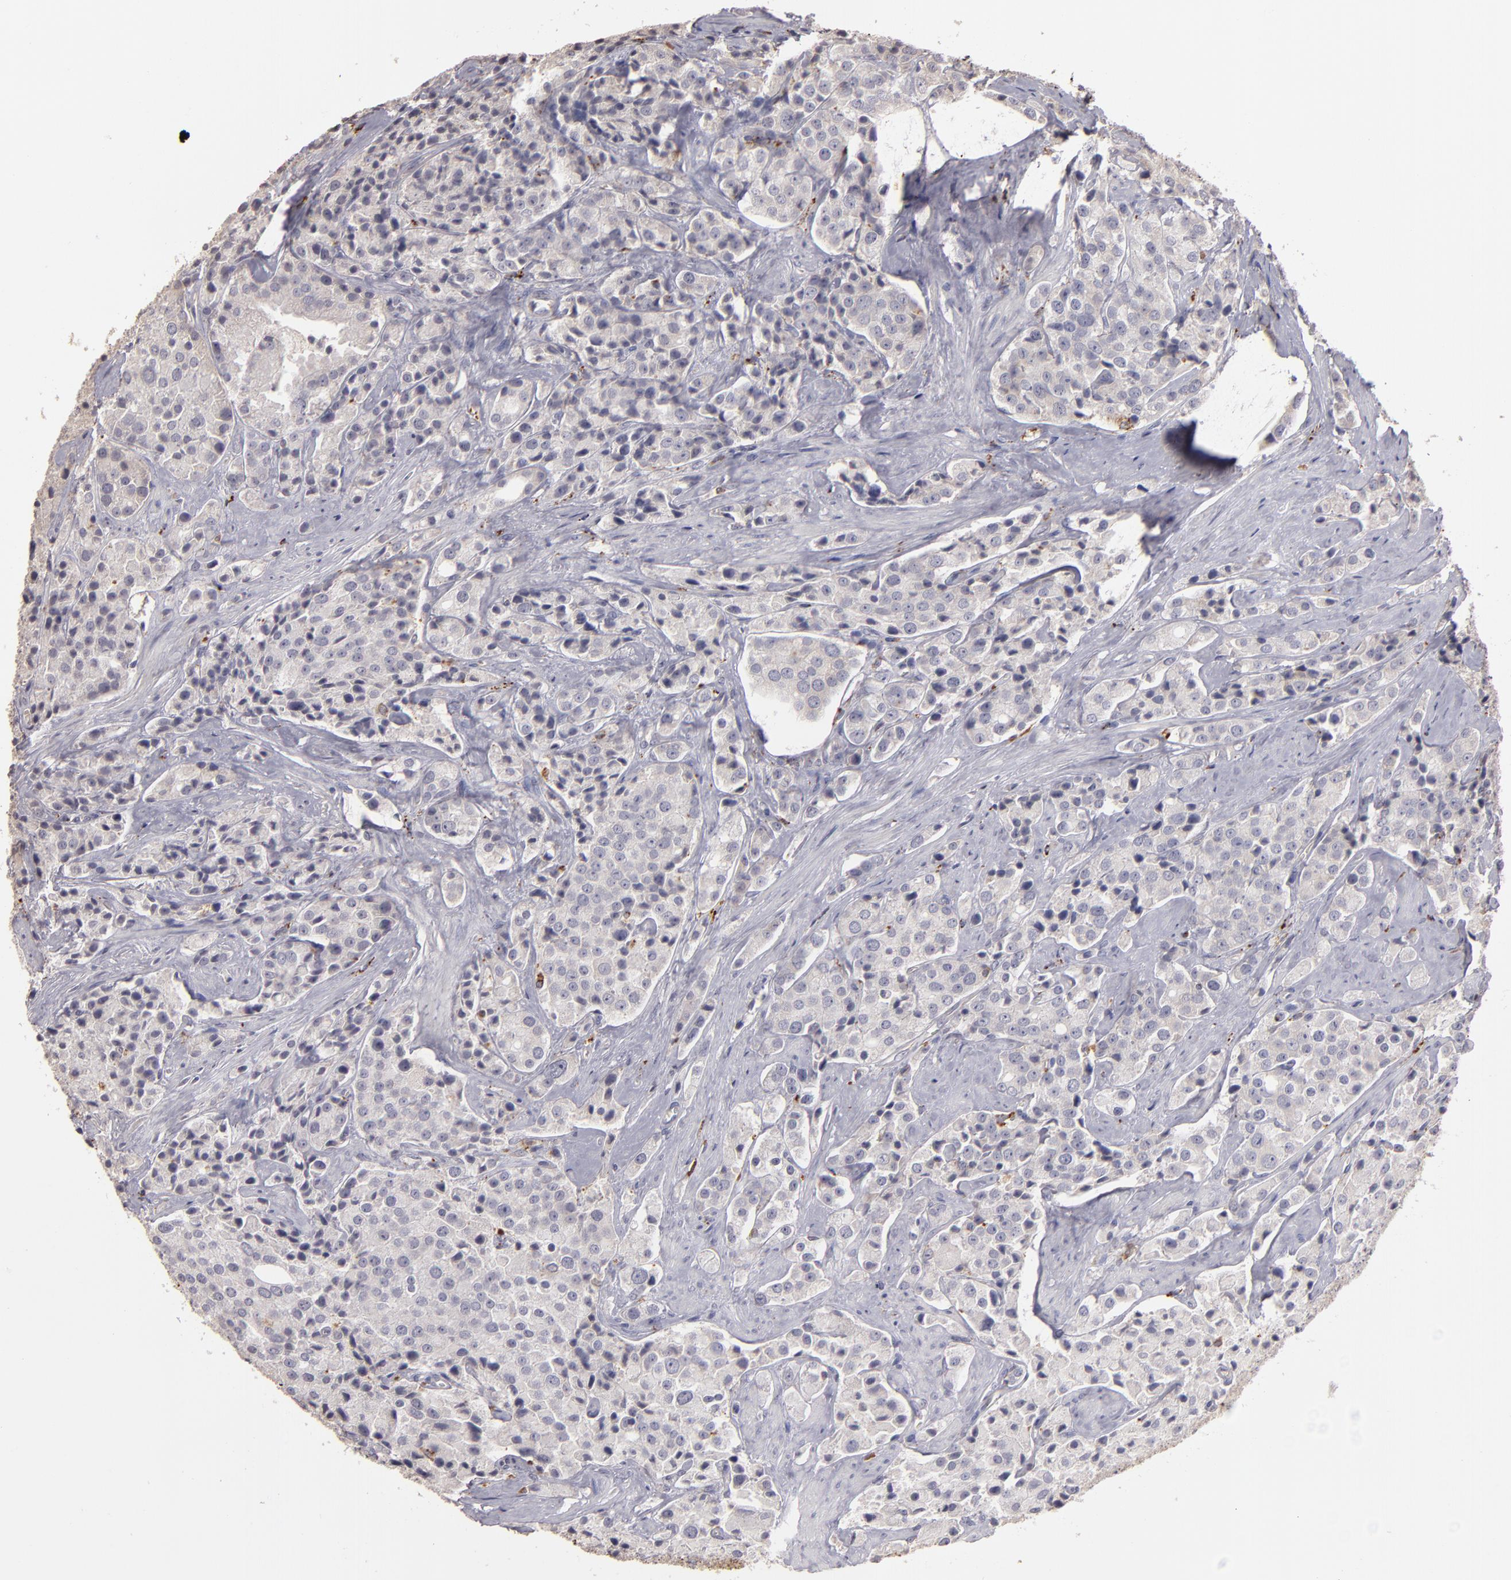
{"staining": {"intensity": "negative", "quantity": "none", "location": "none"}, "tissue": "prostate cancer", "cell_type": "Tumor cells", "image_type": "cancer", "snomed": [{"axis": "morphology", "description": "Adenocarcinoma, Medium grade"}, {"axis": "topography", "description": "Prostate"}], "caption": "There is no significant expression in tumor cells of prostate cancer (adenocarcinoma (medium-grade)).", "gene": "TRAF1", "patient": {"sex": "male", "age": 70}}